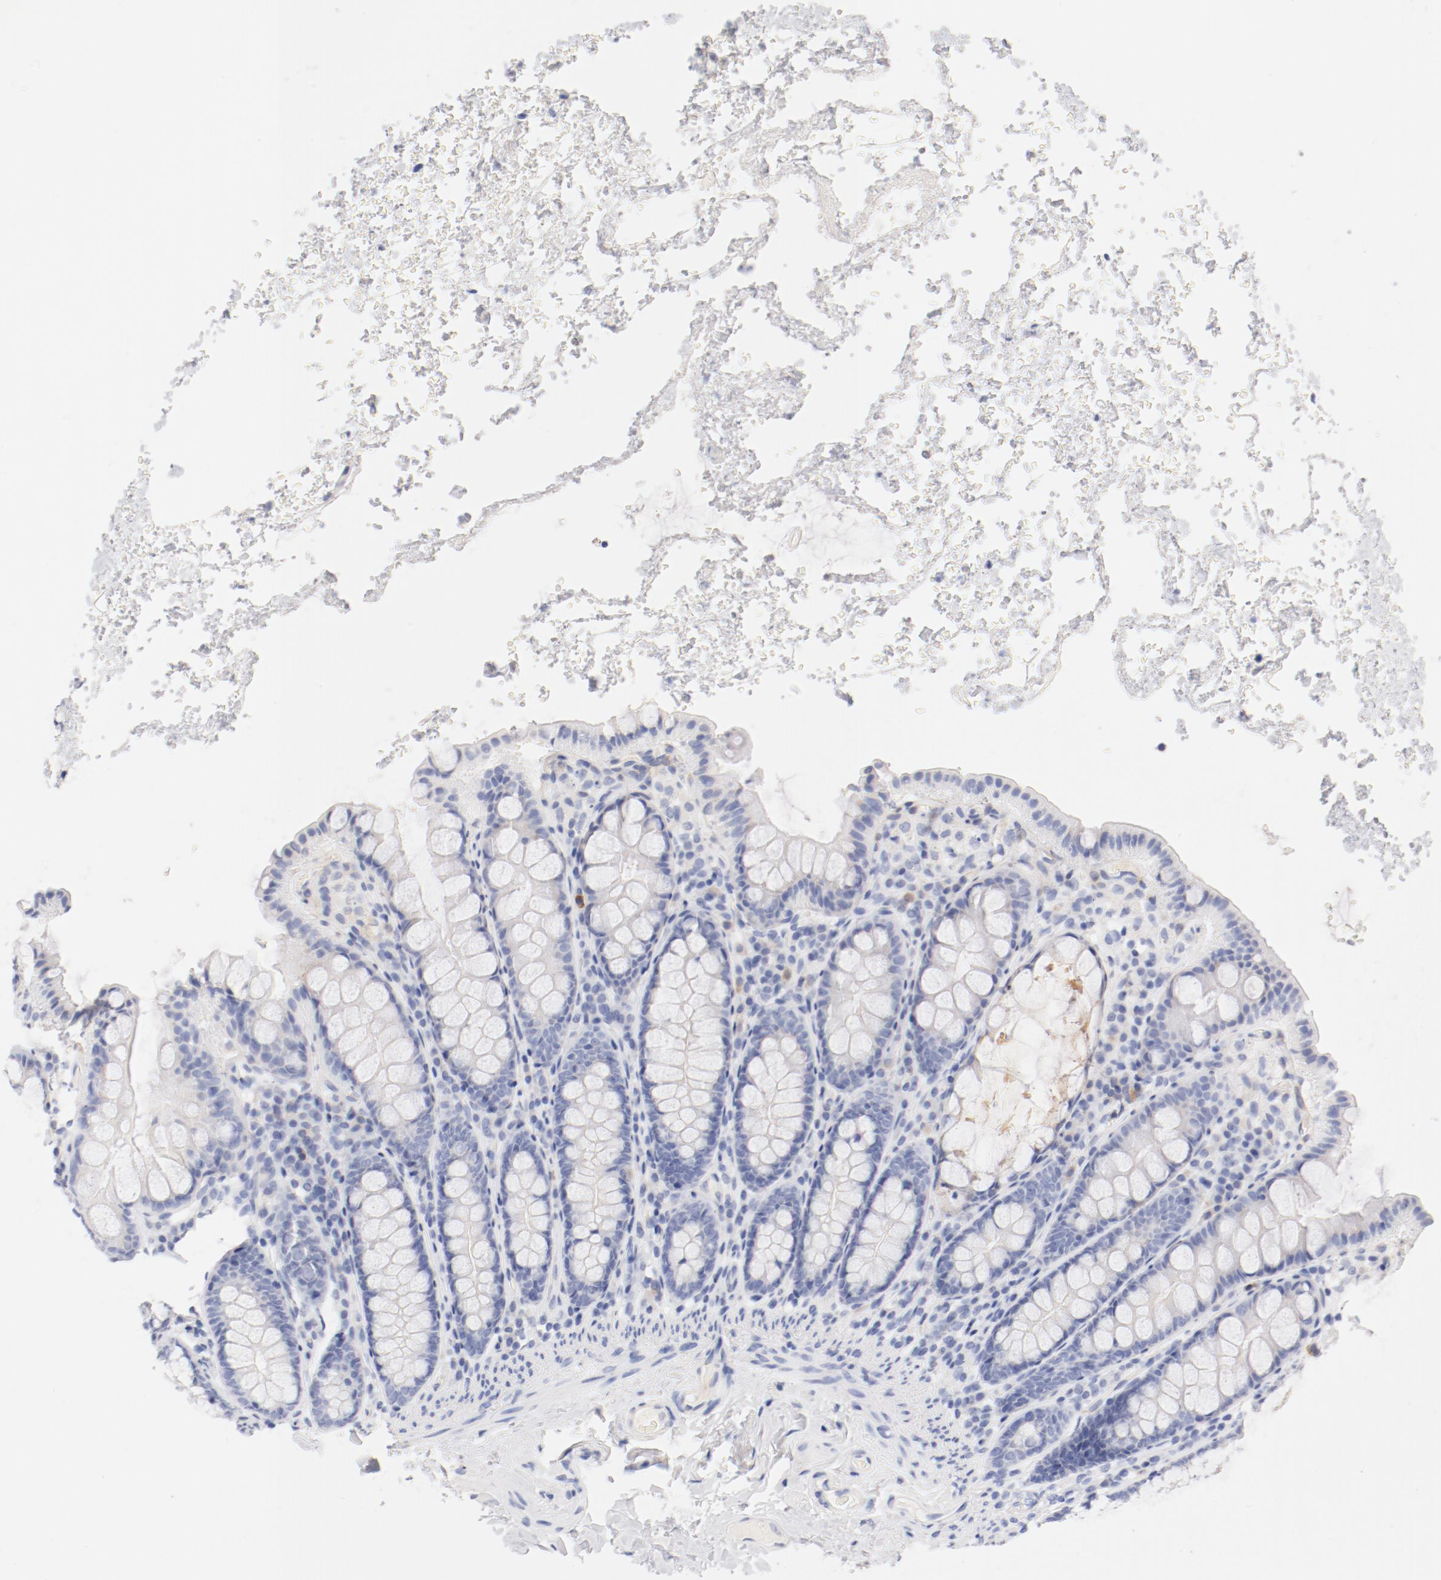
{"staining": {"intensity": "negative", "quantity": "none", "location": "none"}, "tissue": "colon", "cell_type": "Endothelial cells", "image_type": "normal", "snomed": [{"axis": "morphology", "description": "Normal tissue, NOS"}, {"axis": "topography", "description": "Colon"}], "caption": "This histopathology image is of normal colon stained with immunohistochemistry (IHC) to label a protein in brown with the nuclei are counter-stained blue. There is no positivity in endothelial cells.", "gene": "HOMER1", "patient": {"sex": "female", "age": 61}}